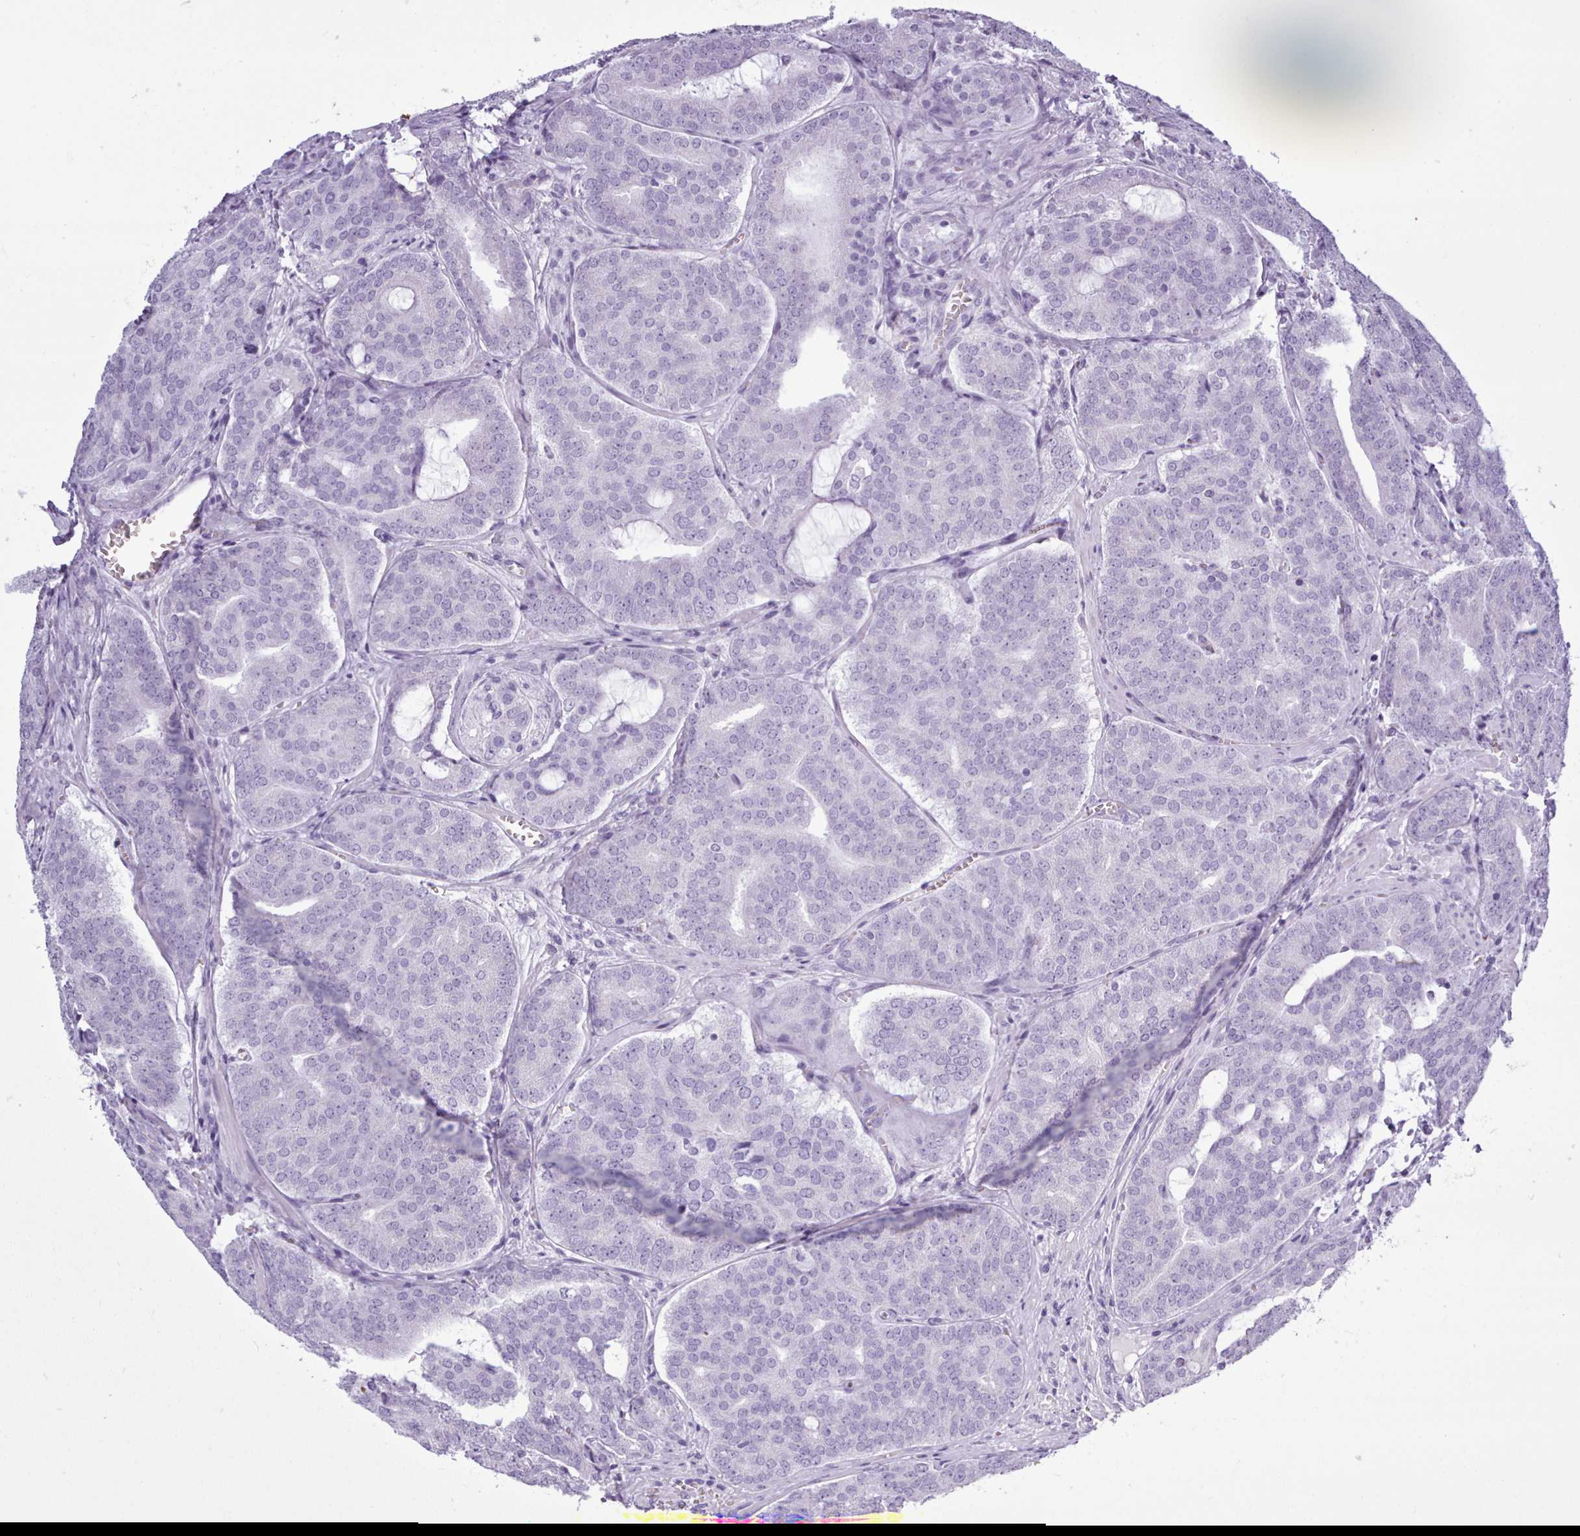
{"staining": {"intensity": "negative", "quantity": "none", "location": "none"}, "tissue": "prostate cancer", "cell_type": "Tumor cells", "image_type": "cancer", "snomed": [{"axis": "morphology", "description": "Adenocarcinoma, High grade"}, {"axis": "topography", "description": "Prostate"}], "caption": "Human prostate cancer (high-grade adenocarcinoma) stained for a protein using immunohistochemistry (IHC) demonstrates no positivity in tumor cells.", "gene": "FBXO48", "patient": {"sex": "male", "age": 55}}